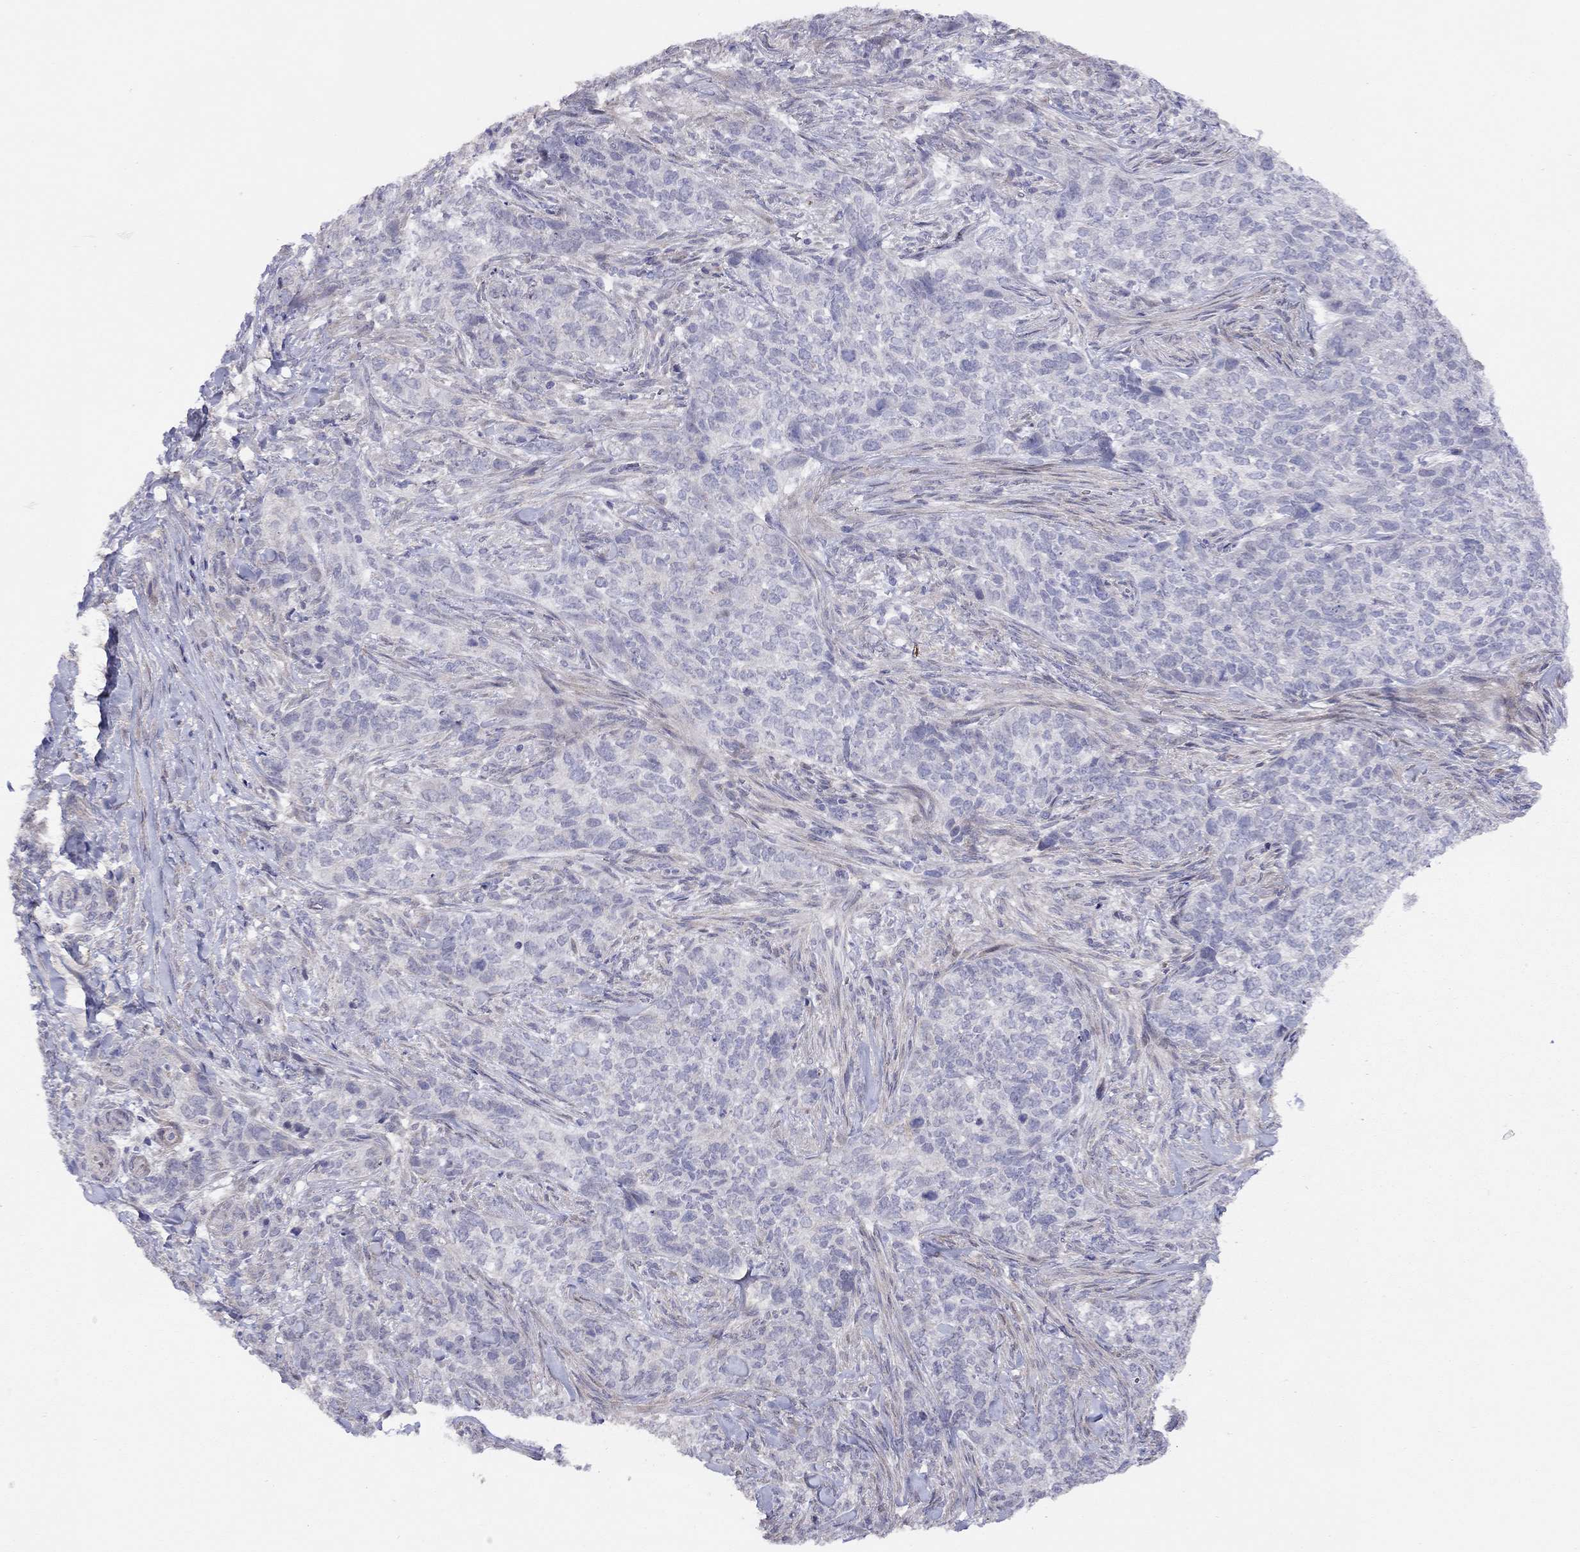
{"staining": {"intensity": "negative", "quantity": "none", "location": "none"}, "tissue": "skin cancer", "cell_type": "Tumor cells", "image_type": "cancer", "snomed": [{"axis": "morphology", "description": "Basal cell carcinoma"}, {"axis": "topography", "description": "Skin"}], "caption": "Human skin cancer stained for a protein using immunohistochemistry displays no positivity in tumor cells.", "gene": "SYTL2", "patient": {"sex": "female", "age": 69}}